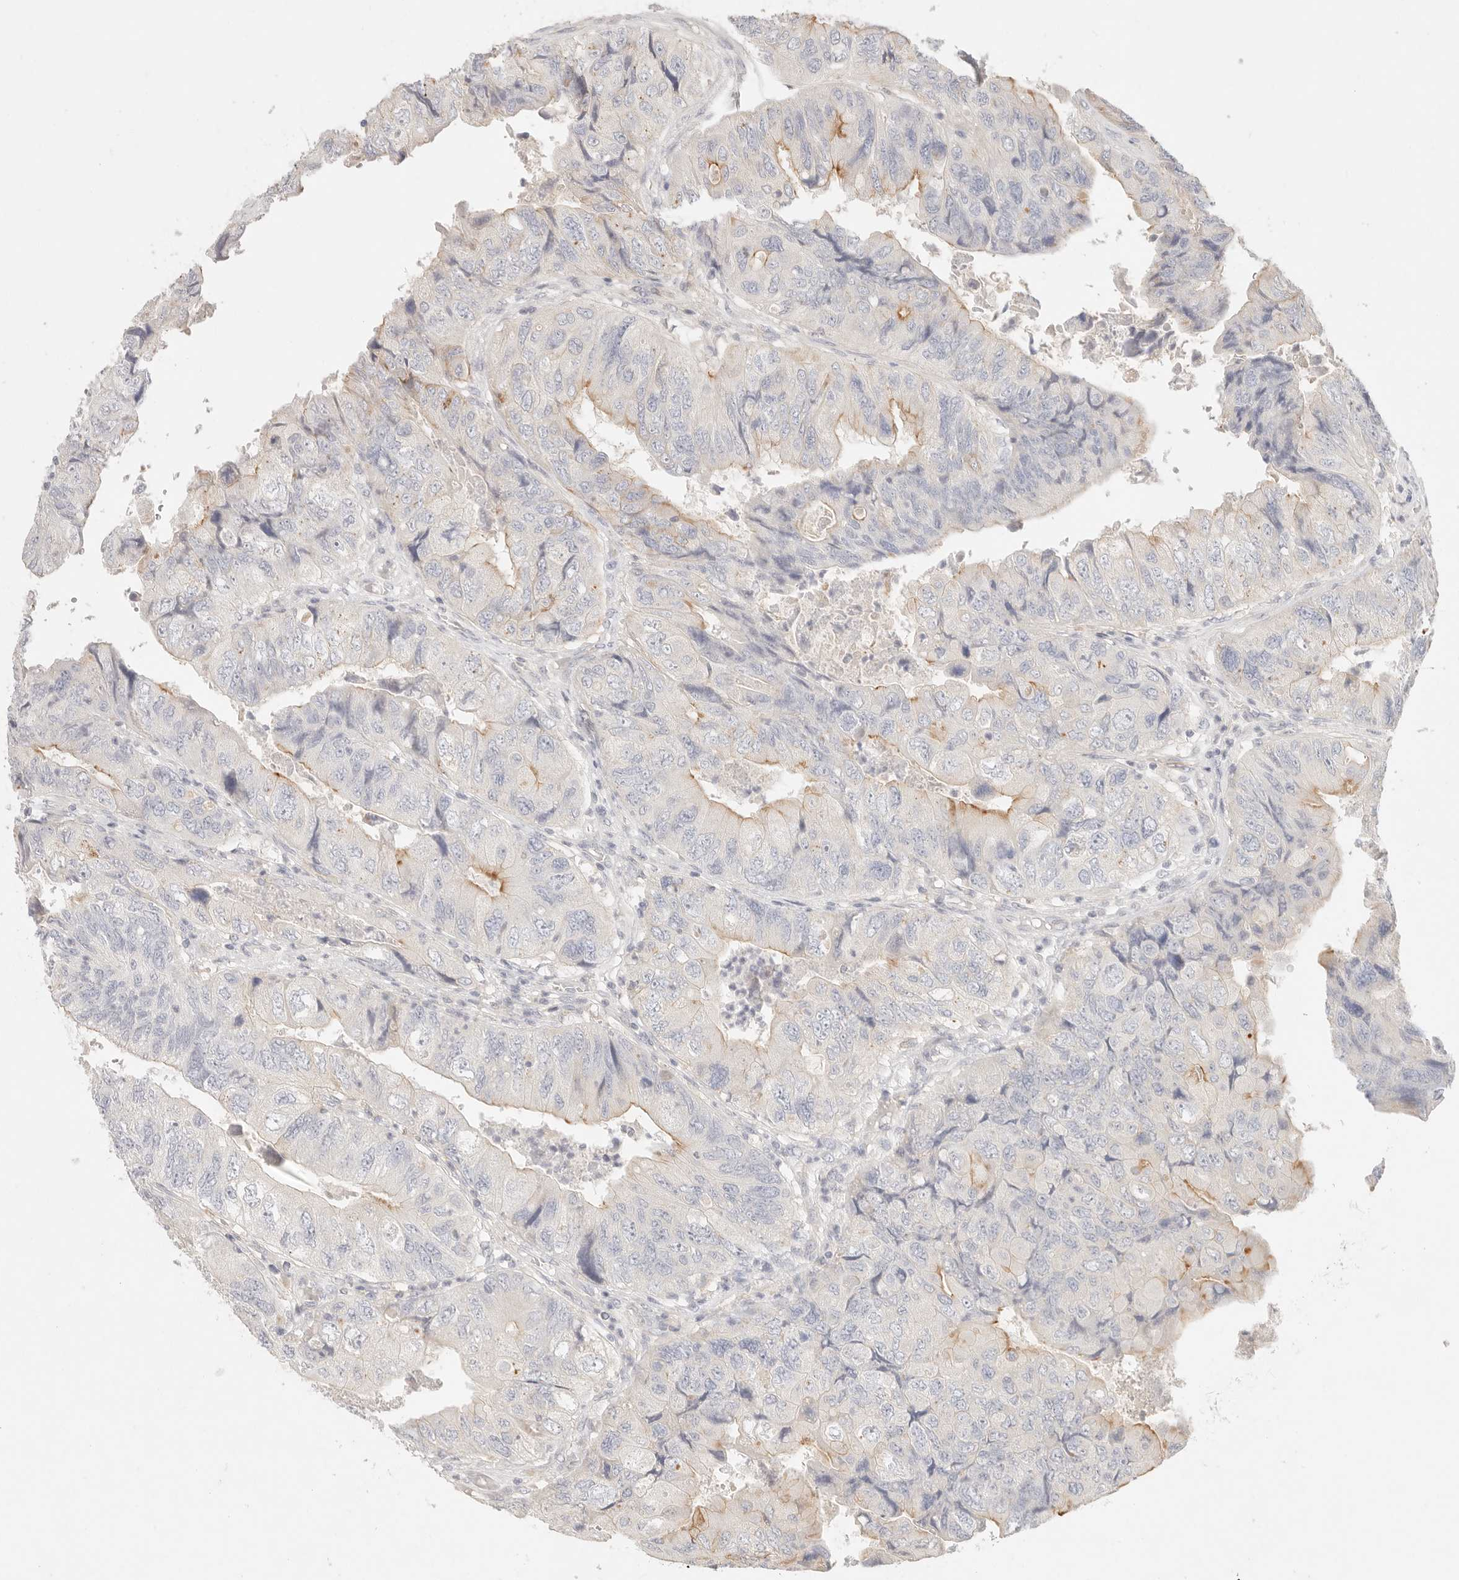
{"staining": {"intensity": "moderate", "quantity": "<25%", "location": "cytoplasmic/membranous"}, "tissue": "colorectal cancer", "cell_type": "Tumor cells", "image_type": "cancer", "snomed": [{"axis": "morphology", "description": "Adenocarcinoma, NOS"}, {"axis": "topography", "description": "Rectum"}], "caption": "Moderate cytoplasmic/membranous protein expression is seen in approximately <25% of tumor cells in colorectal cancer.", "gene": "CEP120", "patient": {"sex": "male", "age": 63}}